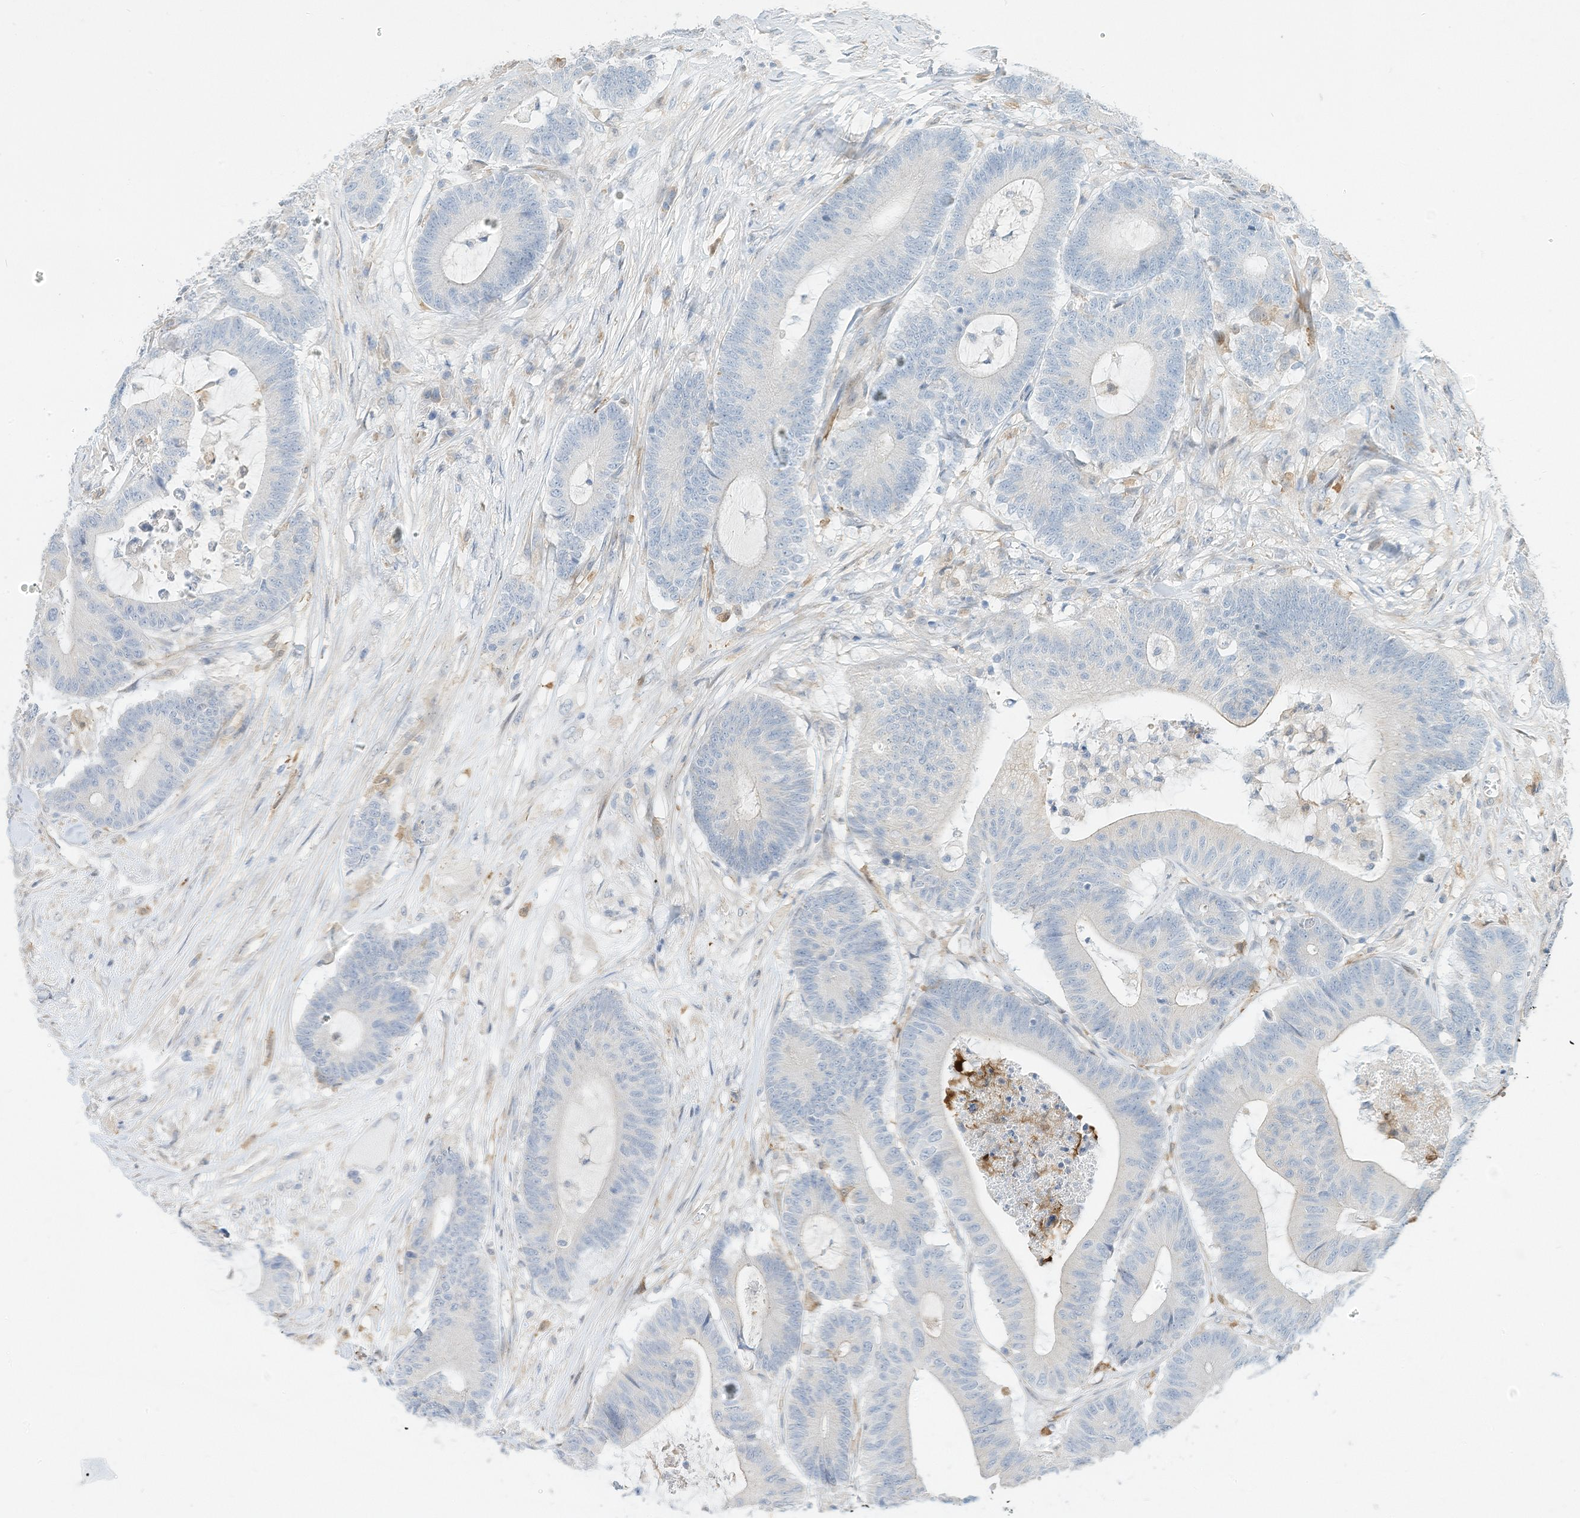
{"staining": {"intensity": "negative", "quantity": "none", "location": "none"}, "tissue": "colorectal cancer", "cell_type": "Tumor cells", "image_type": "cancer", "snomed": [{"axis": "morphology", "description": "Adenocarcinoma, NOS"}, {"axis": "topography", "description": "Colon"}], "caption": "Immunohistochemical staining of human colorectal cancer (adenocarcinoma) displays no significant positivity in tumor cells. The staining is performed using DAB (3,3'-diaminobenzidine) brown chromogen with nuclei counter-stained in using hematoxylin.", "gene": "ATP13A1", "patient": {"sex": "female", "age": 84}}